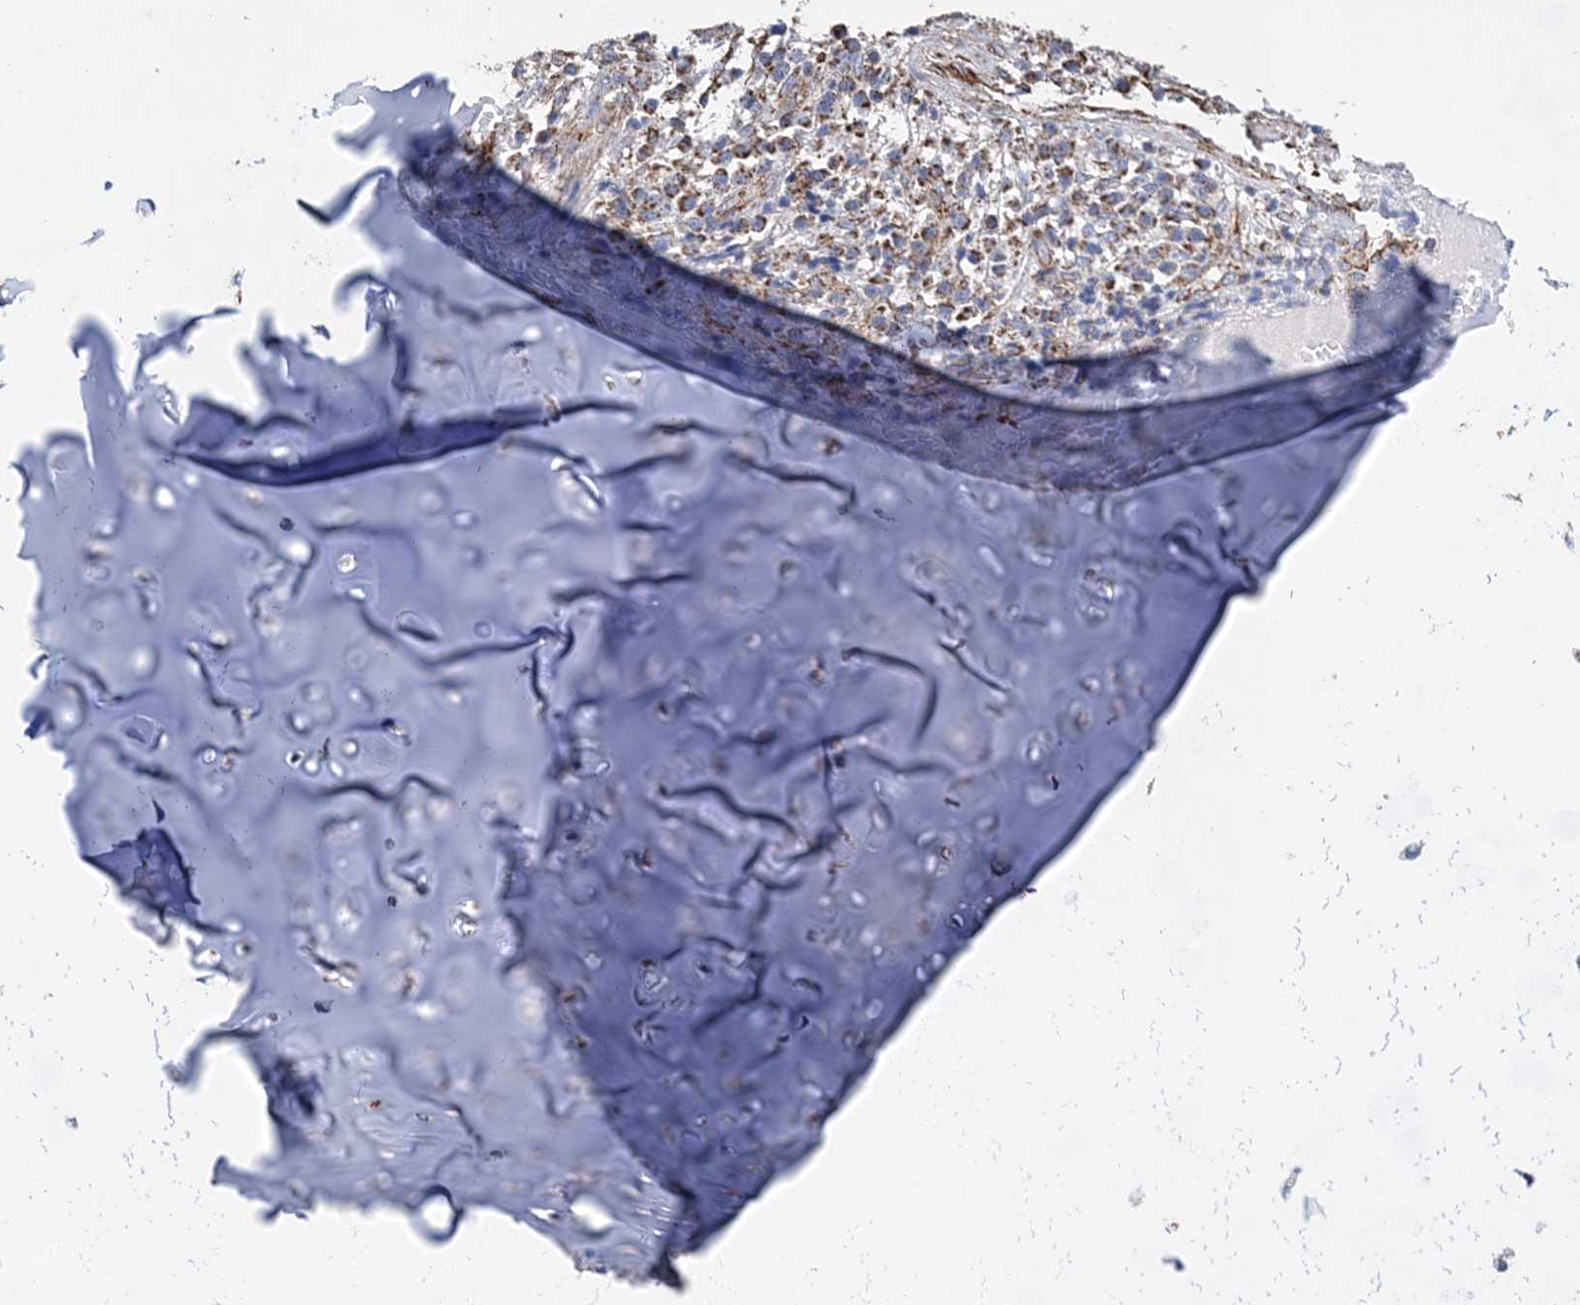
{"staining": {"intensity": "negative", "quantity": "none", "location": "none"}, "tissue": "adipose tissue", "cell_type": "Adipocytes", "image_type": "normal", "snomed": [{"axis": "morphology", "description": "Normal tissue, NOS"}, {"axis": "morphology", "description": "Basal cell carcinoma"}, {"axis": "topography", "description": "Cartilage tissue"}, {"axis": "topography", "description": "Nasopharynx"}, {"axis": "topography", "description": "Oral tissue"}], "caption": "A high-resolution histopathology image shows immunohistochemistry staining of benign adipose tissue, which shows no significant positivity in adipocytes. (DAB (3,3'-diaminobenzidine) immunohistochemistry (IHC) with hematoxylin counter stain).", "gene": "ACOT9", "patient": {"sex": "female", "age": 77}}